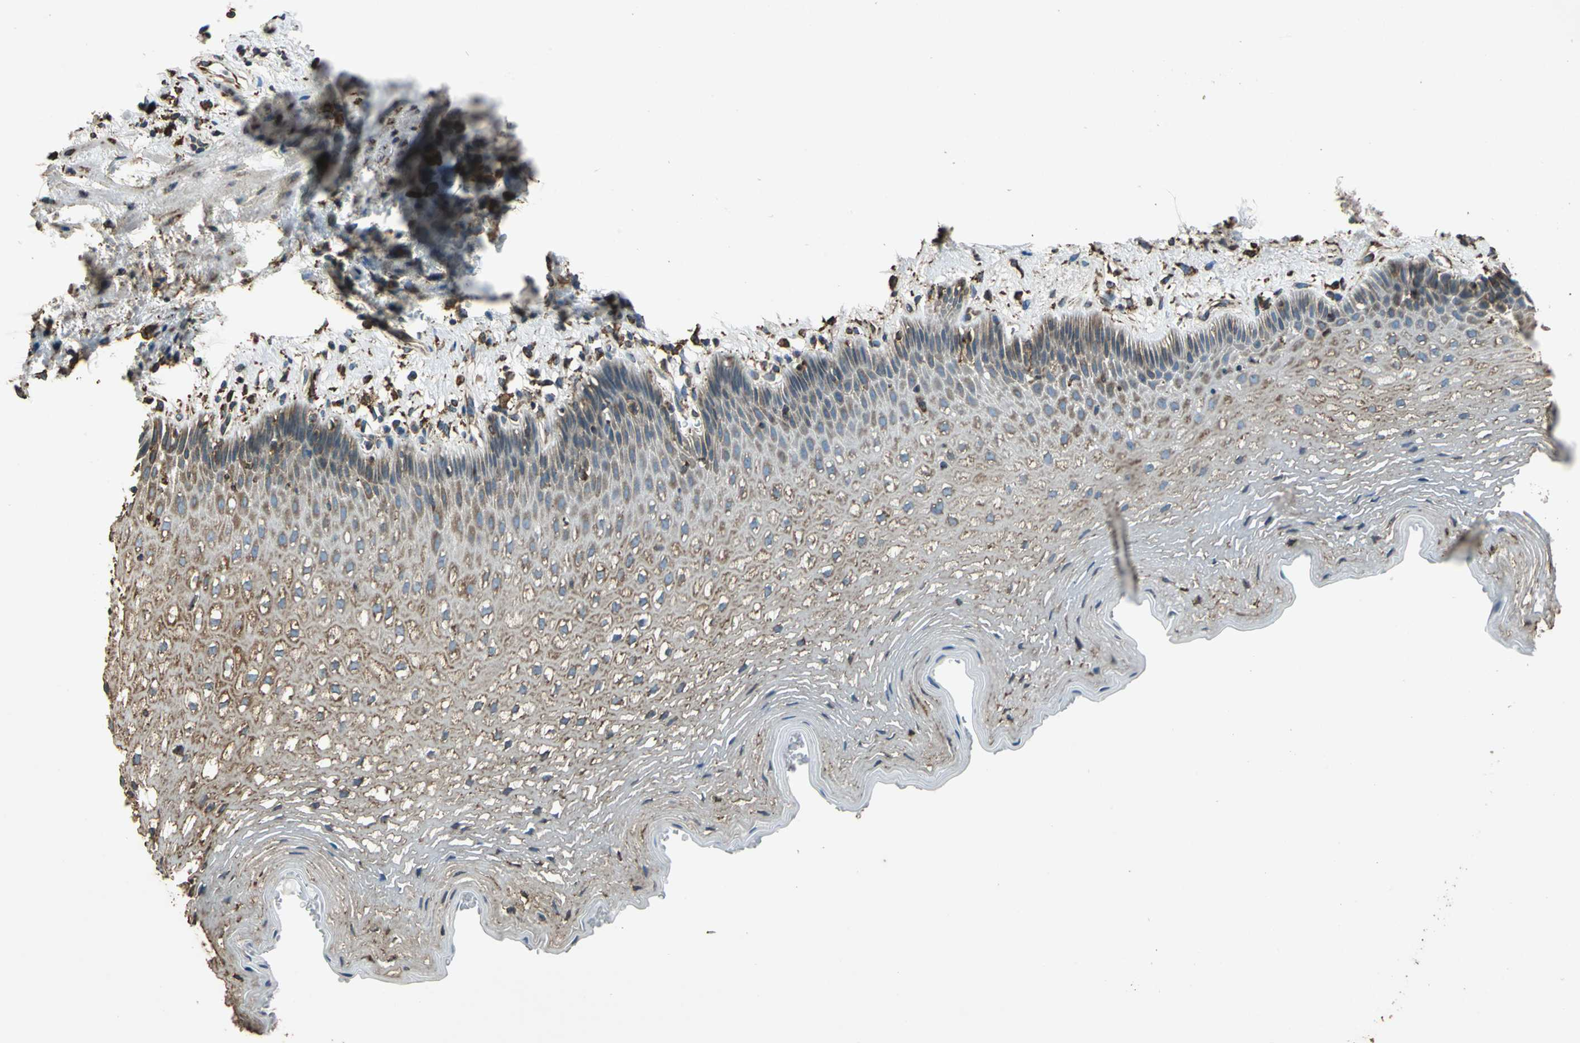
{"staining": {"intensity": "moderate", "quantity": ">75%", "location": "cytoplasmic/membranous"}, "tissue": "esophagus", "cell_type": "Squamous epithelial cells", "image_type": "normal", "snomed": [{"axis": "morphology", "description": "Normal tissue, NOS"}, {"axis": "topography", "description": "Esophagus"}], "caption": "Moderate cytoplasmic/membranous protein staining is present in approximately >75% of squamous epithelial cells in esophagus.", "gene": "GPANK1", "patient": {"sex": "female", "age": 70}}